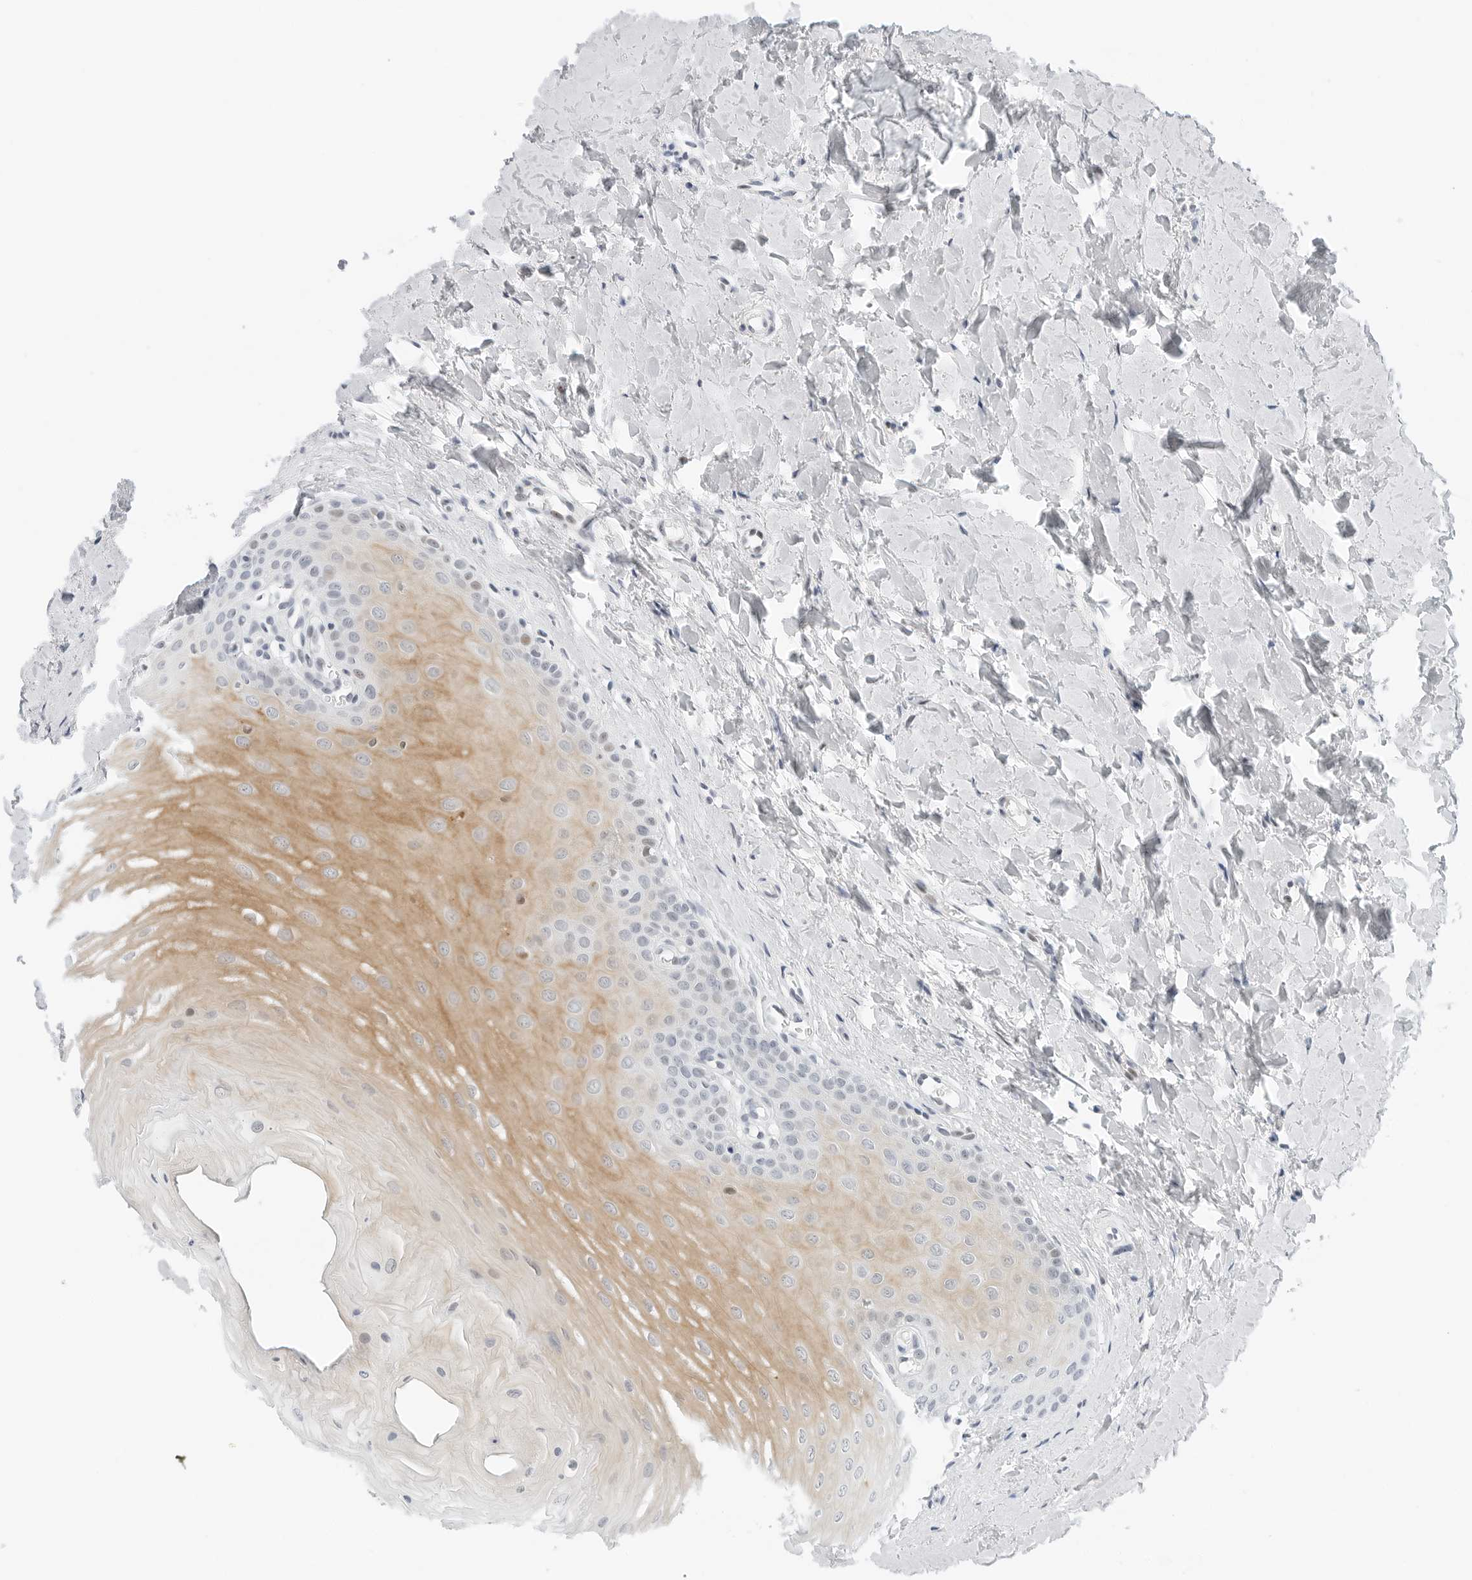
{"staining": {"intensity": "weak", "quantity": "<25%", "location": "cytoplasmic/membranous"}, "tissue": "oral mucosa", "cell_type": "Squamous epithelial cells", "image_type": "normal", "snomed": [{"axis": "morphology", "description": "Normal tissue, NOS"}, {"axis": "topography", "description": "Oral tissue"}], "caption": "The micrograph displays no significant staining in squamous epithelial cells of oral mucosa. The staining is performed using DAB brown chromogen with nuclei counter-stained in using hematoxylin.", "gene": "NTMT2", "patient": {"sex": "female", "age": 39}}